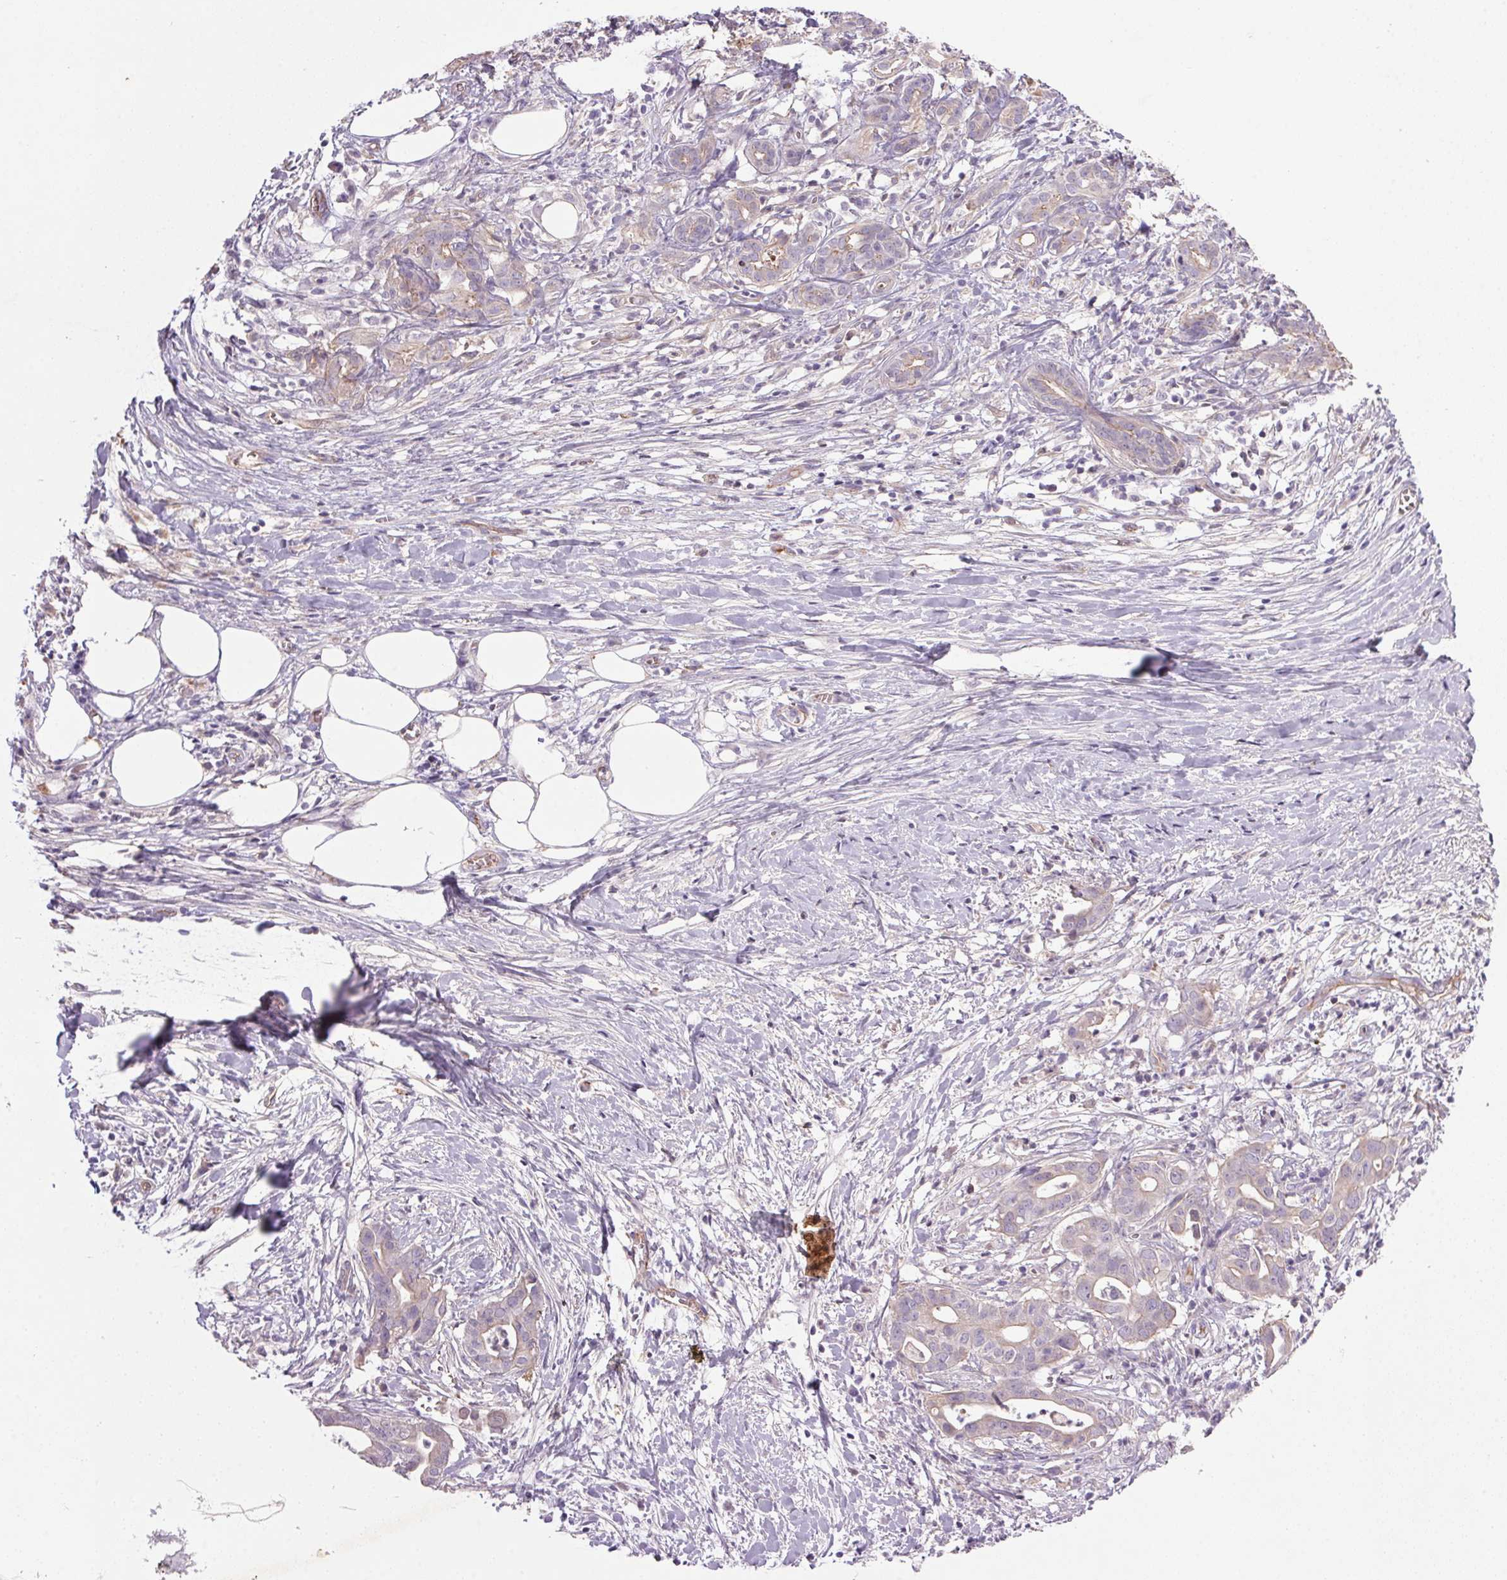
{"staining": {"intensity": "weak", "quantity": "<25%", "location": "cytoplasmic/membranous"}, "tissue": "pancreatic cancer", "cell_type": "Tumor cells", "image_type": "cancer", "snomed": [{"axis": "morphology", "description": "Adenocarcinoma, NOS"}, {"axis": "topography", "description": "Pancreas"}], "caption": "Immunohistochemical staining of pancreatic adenocarcinoma exhibits no significant staining in tumor cells.", "gene": "APOC4", "patient": {"sex": "male", "age": 61}}